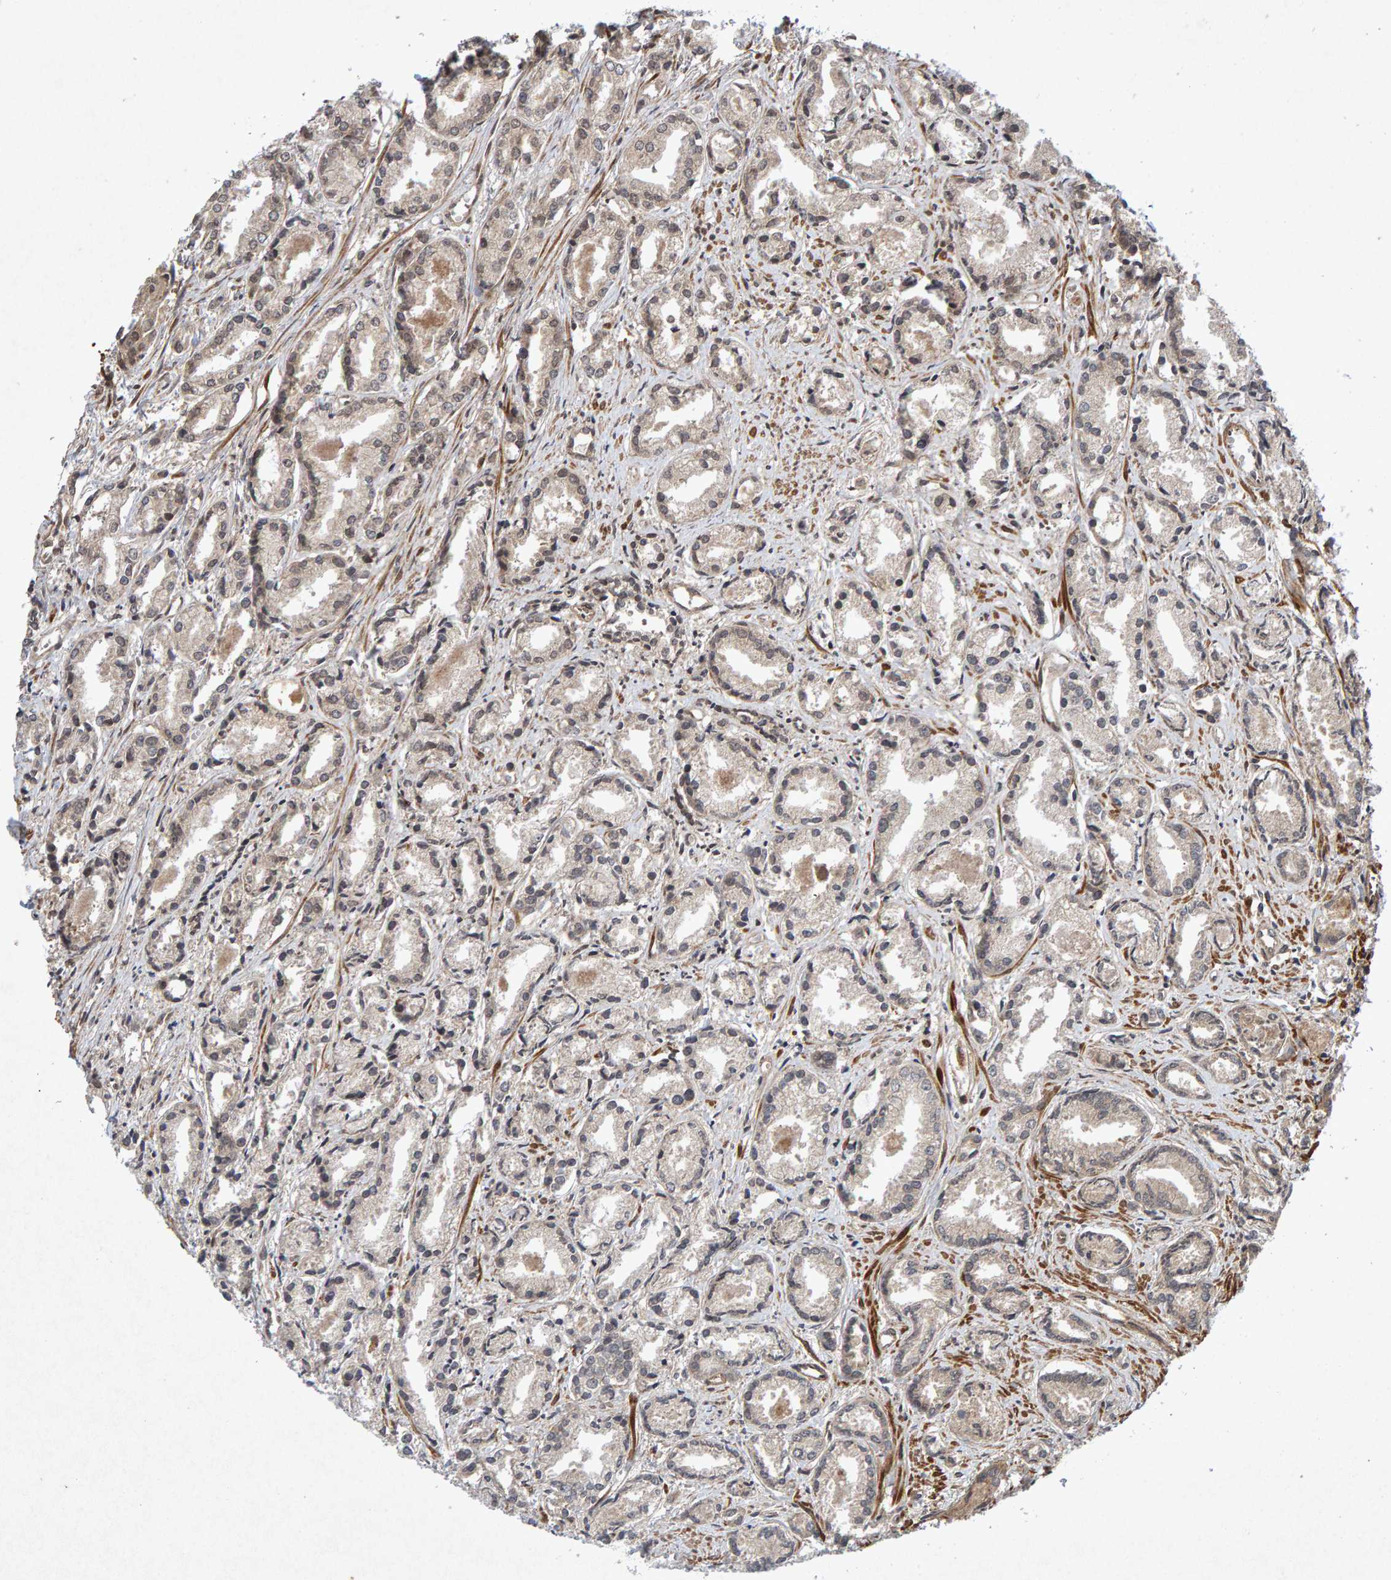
{"staining": {"intensity": "weak", "quantity": "<25%", "location": "cytoplasmic/membranous"}, "tissue": "prostate cancer", "cell_type": "Tumor cells", "image_type": "cancer", "snomed": [{"axis": "morphology", "description": "Adenocarcinoma, Low grade"}, {"axis": "topography", "description": "Prostate"}], "caption": "Immunohistochemistry of prostate cancer shows no staining in tumor cells. Nuclei are stained in blue.", "gene": "CDH2", "patient": {"sex": "male", "age": 72}}